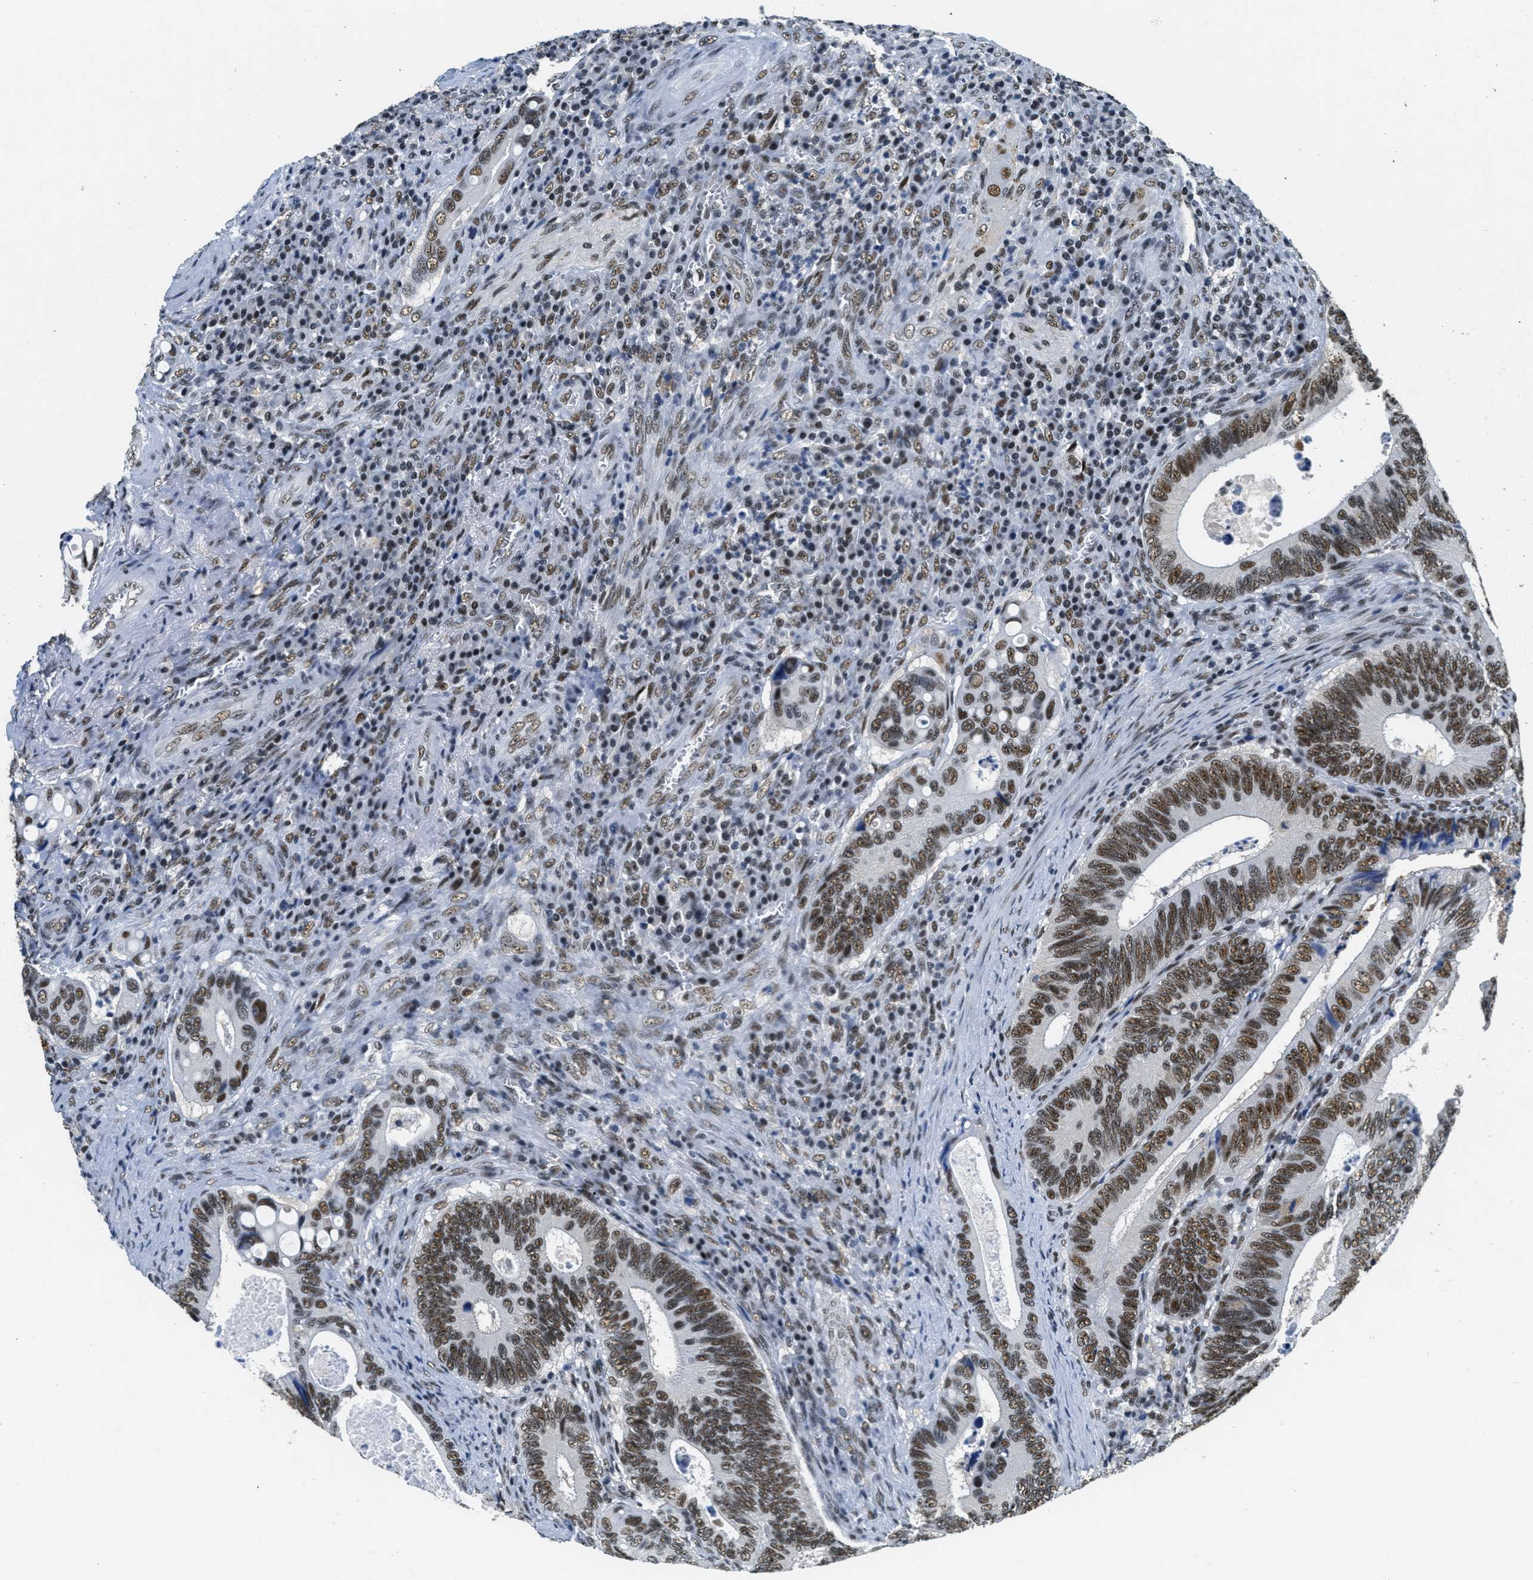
{"staining": {"intensity": "moderate", "quantity": ">75%", "location": "nuclear"}, "tissue": "colorectal cancer", "cell_type": "Tumor cells", "image_type": "cancer", "snomed": [{"axis": "morphology", "description": "Inflammation, NOS"}, {"axis": "morphology", "description": "Adenocarcinoma, NOS"}, {"axis": "topography", "description": "Colon"}], "caption": "Protein staining by IHC shows moderate nuclear positivity in approximately >75% of tumor cells in colorectal cancer.", "gene": "SSB", "patient": {"sex": "male", "age": 72}}